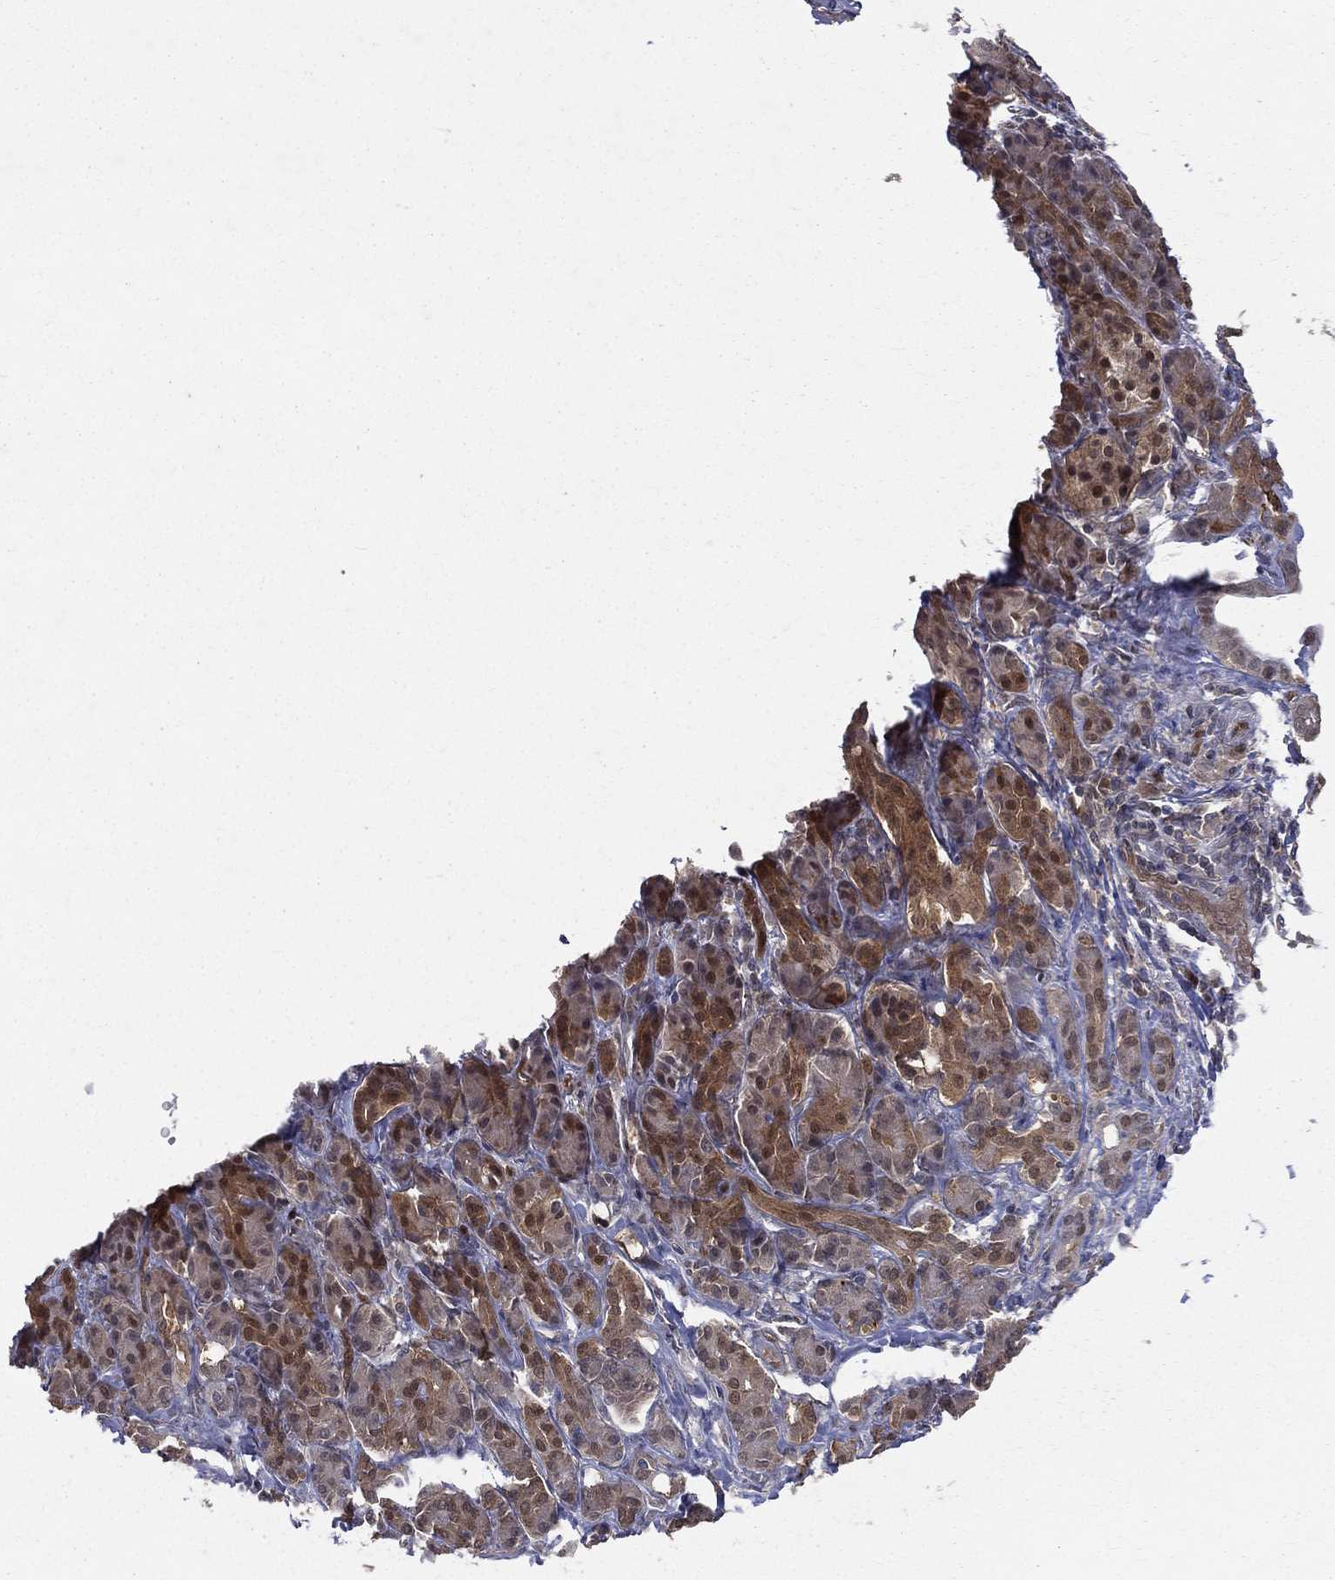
{"staining": {"intensity": "moderate", "quantity": "25%-75%", "location": "cytoplasmic/membranous,nuclear"}, "tissue": "pancreatic cancer", "cell_type": "Tumor cells", "image_type": "cancer", "snomed": [{"axis": "morphology", "description": "Adenocarcinoma, NOS"}, {"axis": "topography", "description": "Pancreas"}], "caption": "High-magnification brightfield microscopy of pancreatic cancer stained with DAB (3,3'-diaminobenzidine) (brown) and counterstained with hematoxylin (blue). tumor cells exhibit moderate cytoplasmic/membranous and nuclear staining is seen in approximately25%-75% of cells. (DAB (3,3'-diaminobenzidine) IHC, brown staining for protein, blue staining for nuclei).", "gene": "GMPR2", "patient": {"sex": "male", "age": 61}}